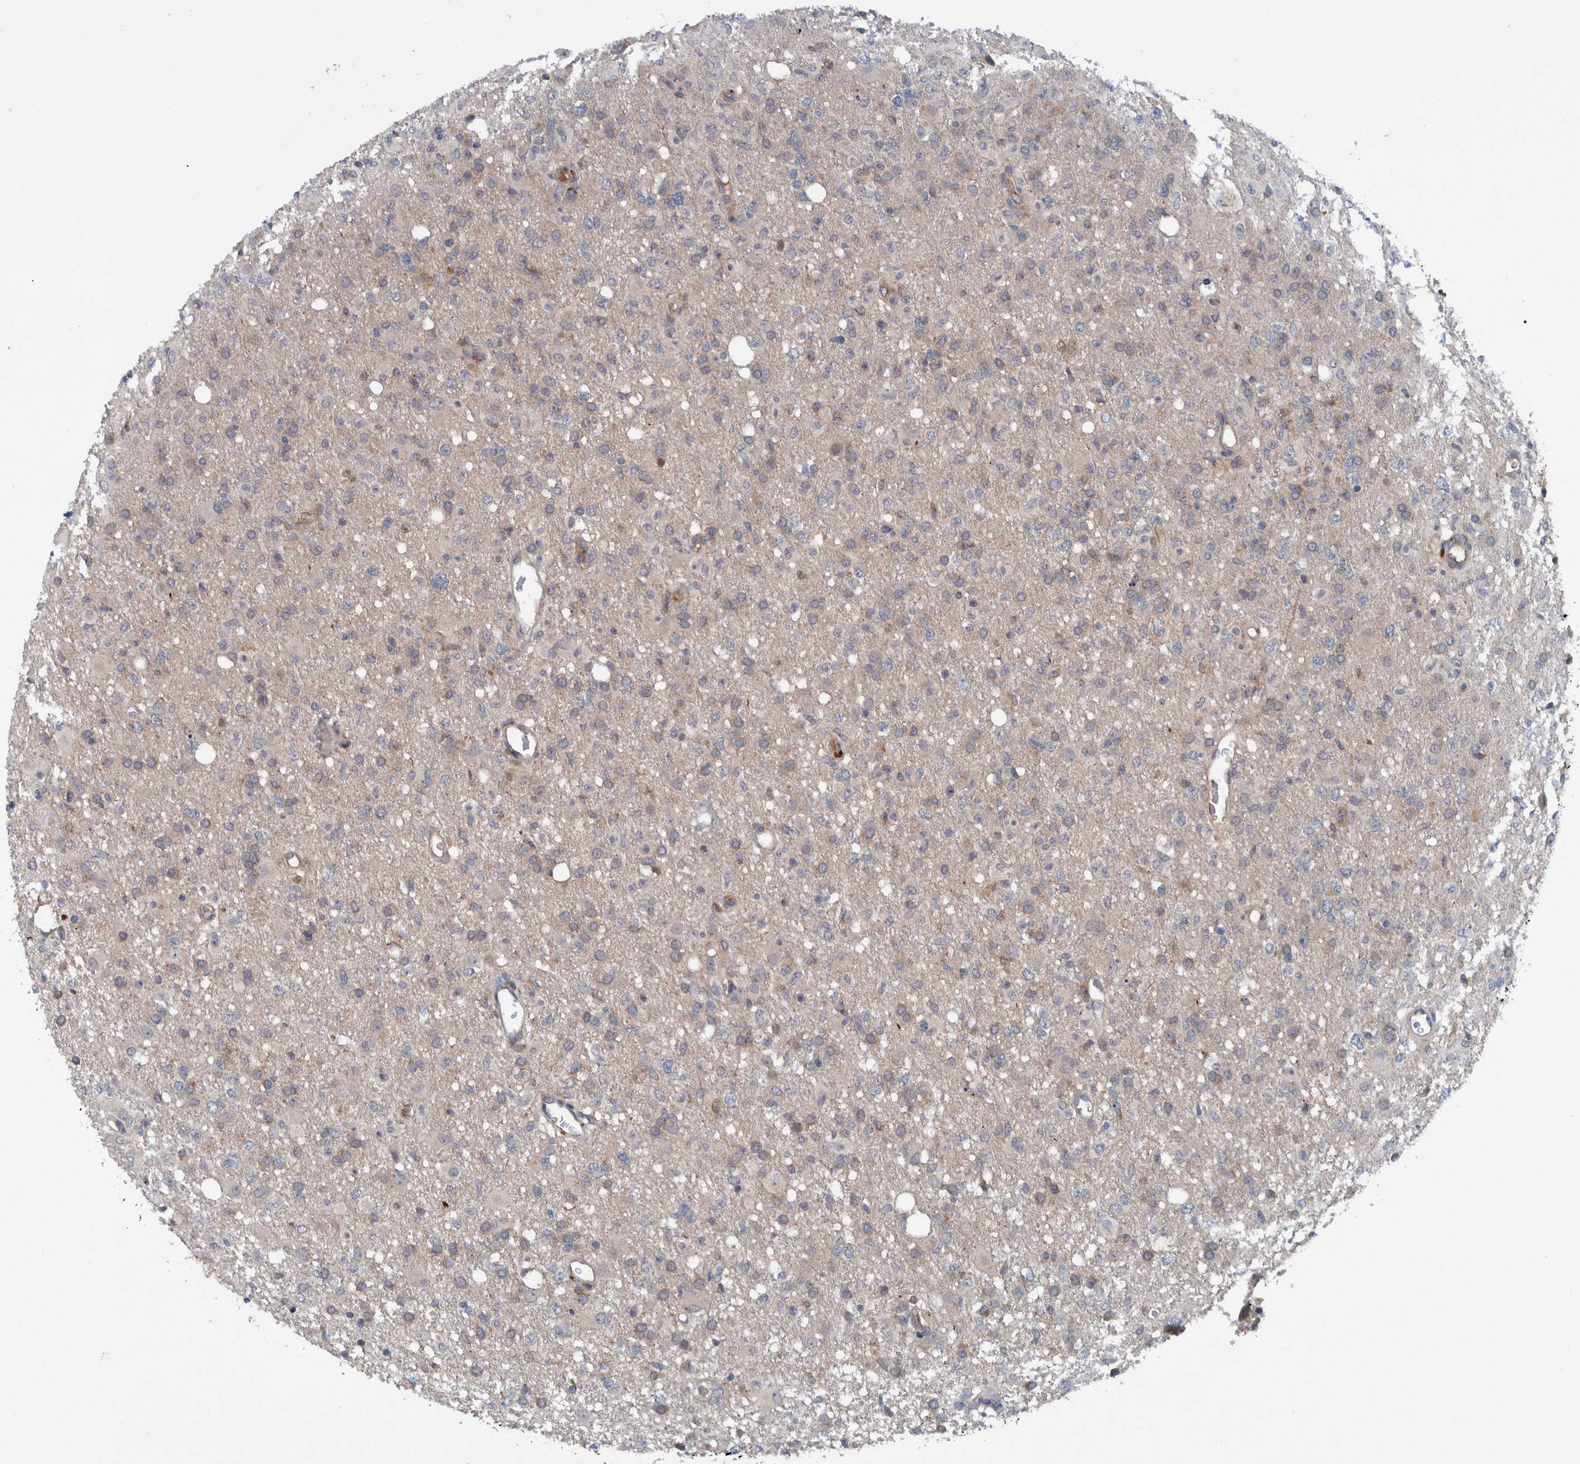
{"staining": {"intensity": "weak", "quantity": "<25%", "location": "cytoplasmic/membranous"}, "tissue": "glioma", "cell_type": "Tumor cells", "image_type": "cancer", "snomed": [{"axis": "morphology", "description": "Glioma, malignant, High grade"}, {"axis": "topography", "description": "Brain"}], "caption": "A high-resolution micrograph shows IHC staining of malignant glioma (high-grade), which demonstrates no significant staining in tumor cells.", "gene": "ITIH3", "patient": {"sex": "female", "age": 57}}